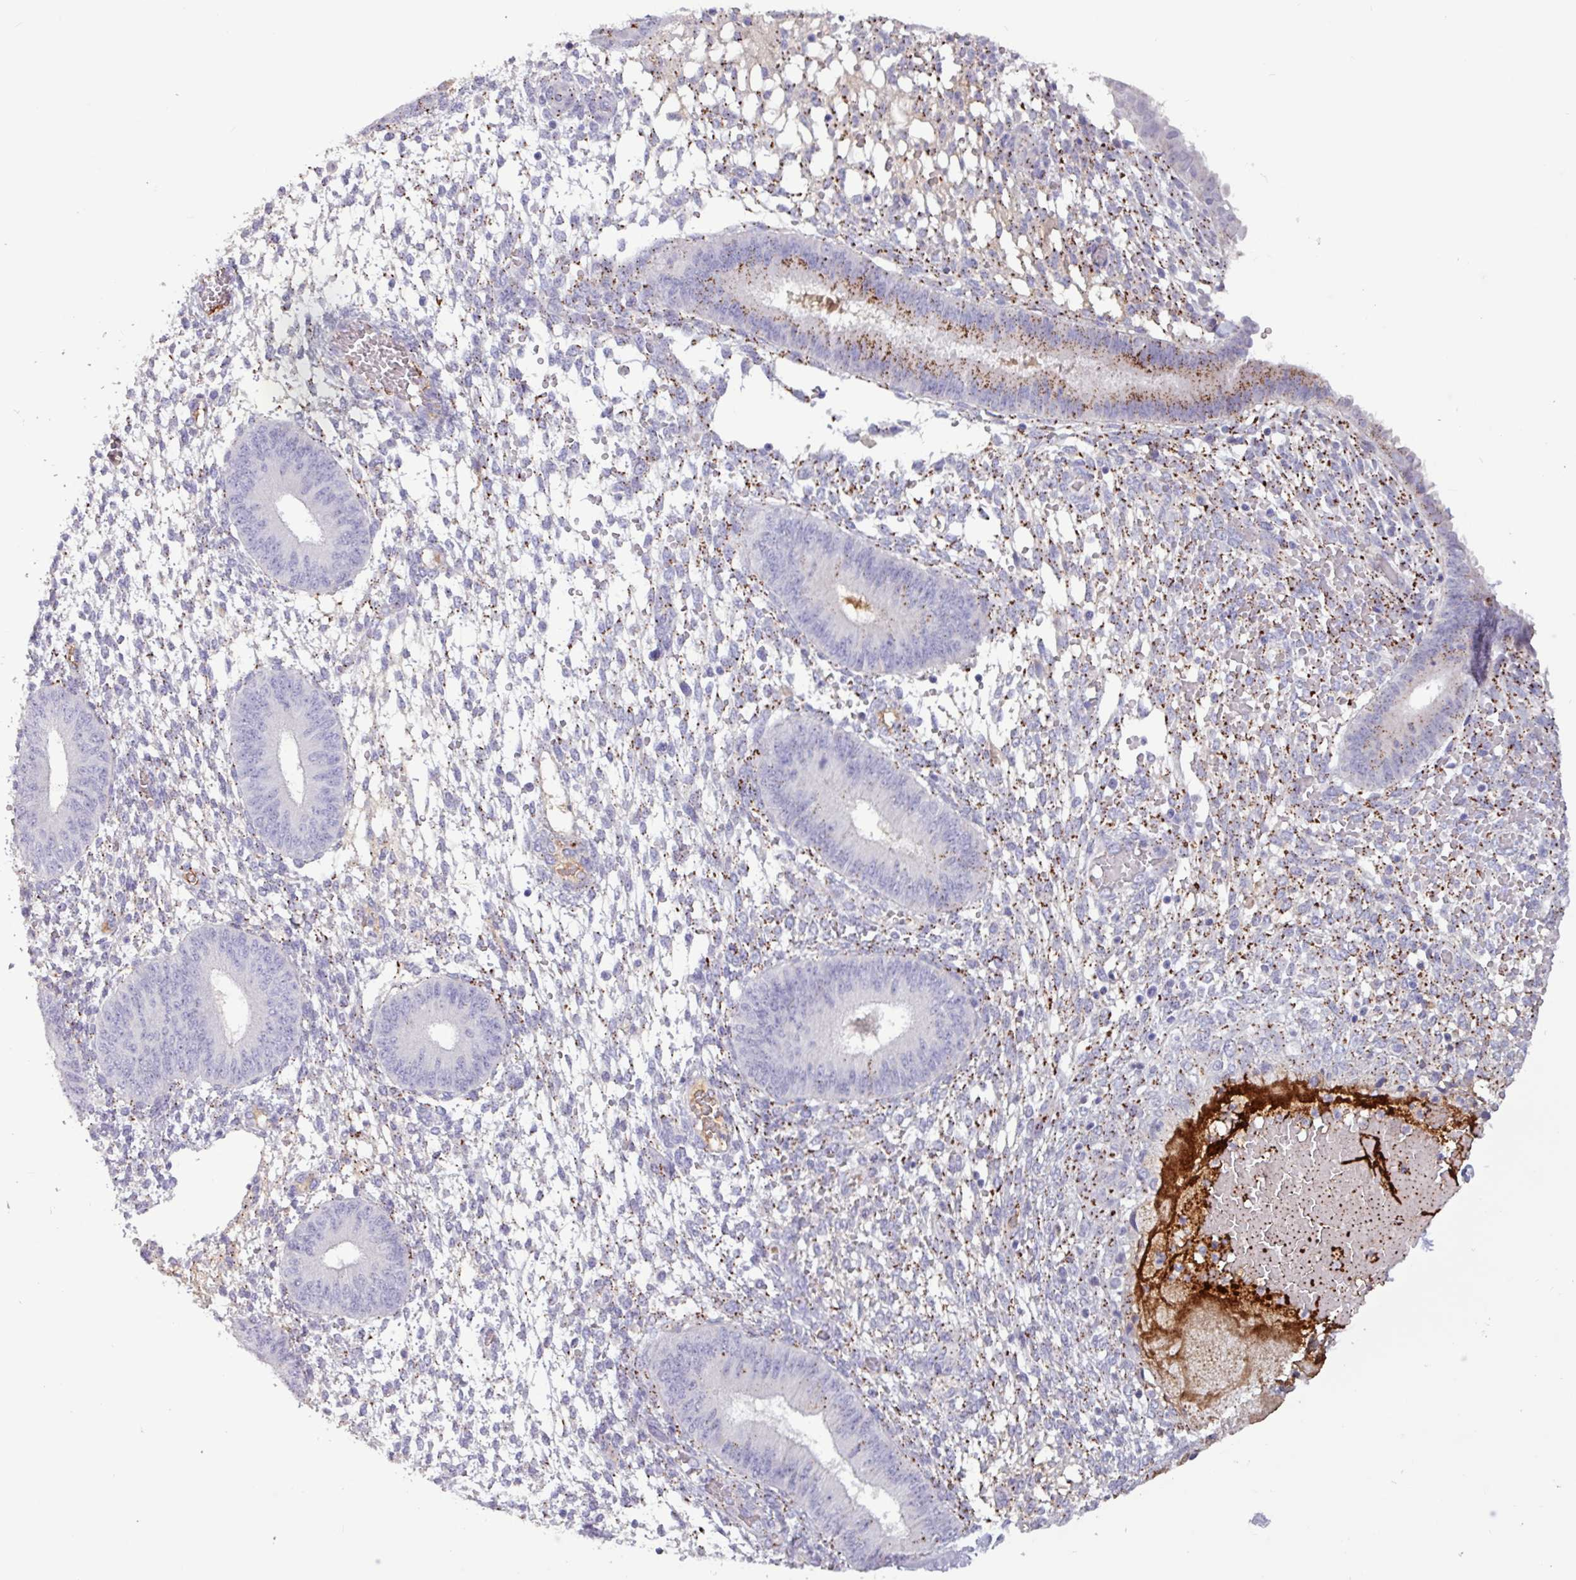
{"staining": {"intensity": "negative", "quantity": "none", "location": "none"}, "tissue": "endometrium", "cell_type": "Cells in endometrial stroma", "image_type": "normal", "snomed": [{"axis": "morphology", "description": "Normal tissue, NOS"}, {"axis": "topography", "description": "Endometrium"}], "caption": "IHC image of benign endometrium stained for a protein (brown), which reveals no positivity in cells in endometrial stroma.", "gene": "PLIN2", "patient": {"sex": "female", "age": 49}}